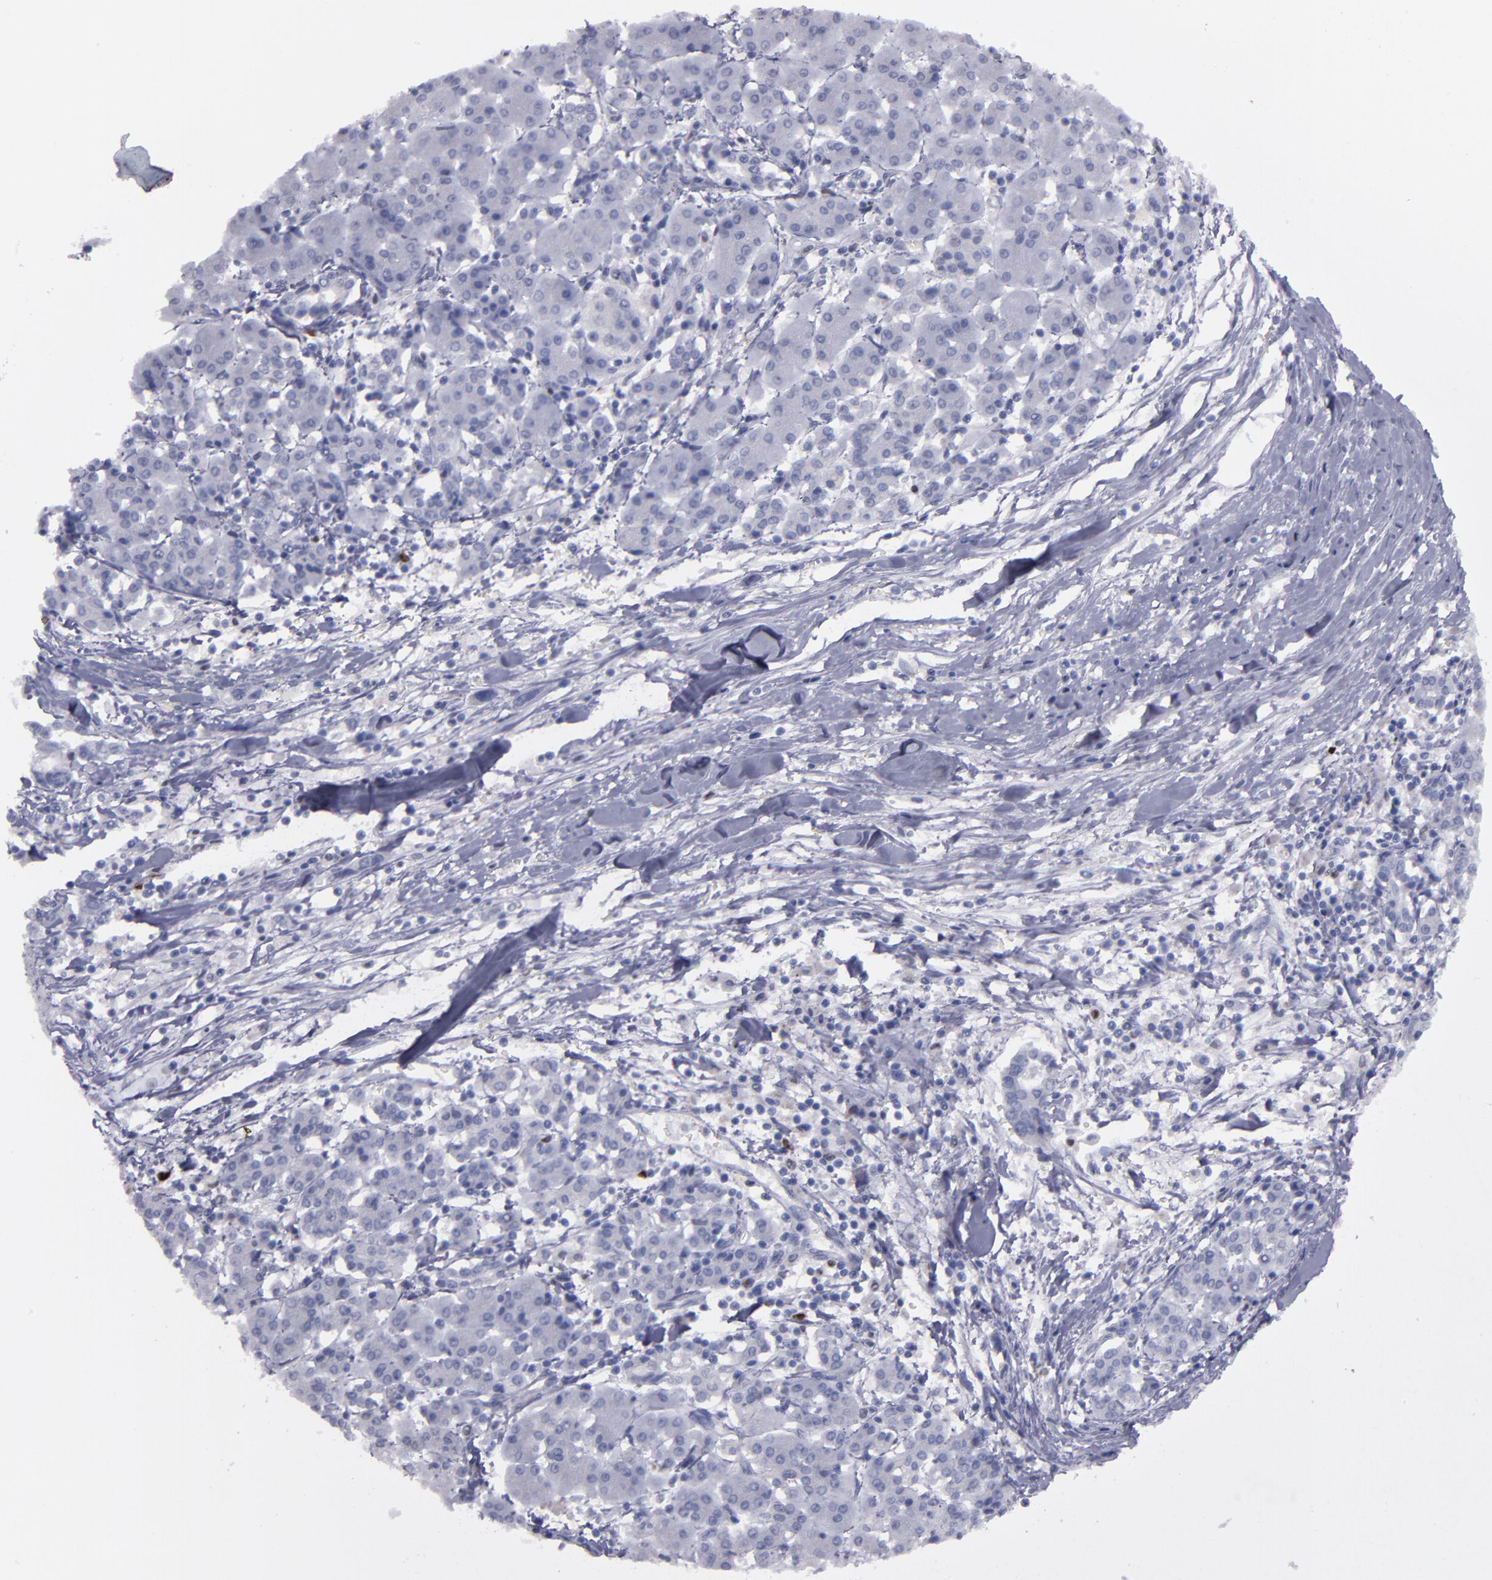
{"staining": {"intensity": "negative", "quantity": "none", "location": "none"}, "tissue": "pancreatic cancer", "cell_type": "Tumor cells", "image_type": "cancer", "snomed": [{"axis": "morphology", "description": "Adenocarcinoma, NOS"}, {"axis": "topography", "description": "Pancreas"}], "caption": "There is no significant staining in tumor cells of pancreatic cancer.", "gene": "IRF8", "patient": {"sex": "female", "age": 57}}